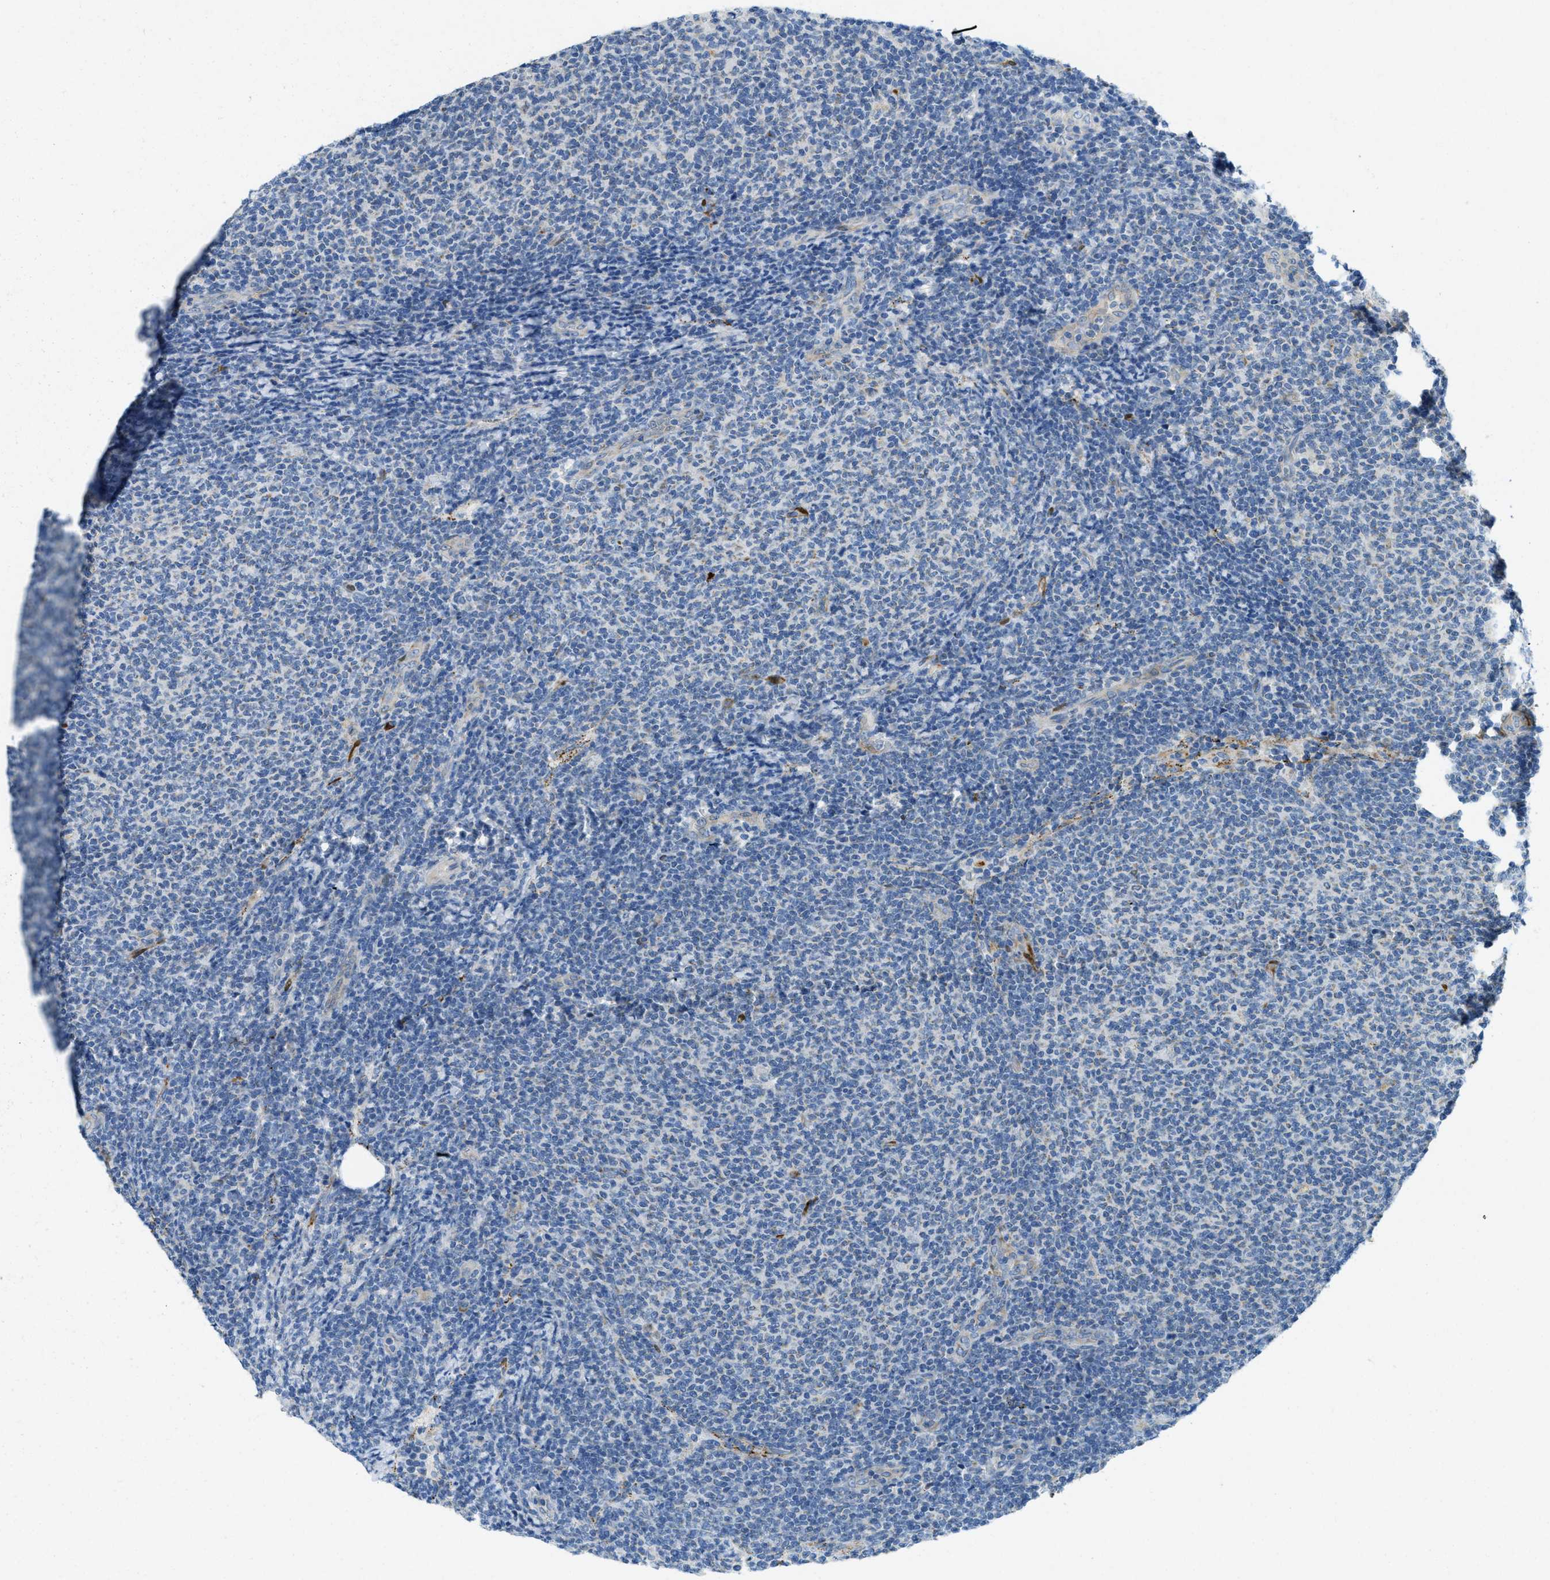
{"staining": {"intensity": "negative", "quantity": "none", "location": "none"}, "tissue": "lymphoma", "cell_type": "Tumor cells", "image_type": "cancer", "snomed": [{"axis": "morphology", "description": "Malignant lymphoma, non-Hodgkin's type, Low grade"}, {"axis": "topography", "description": "Lymph node"}], "caption": "Tumor cells show no significant protein expression in lymphoma.", "gene": "CYGB", "patient": {"sex": "male", "age": 66}}